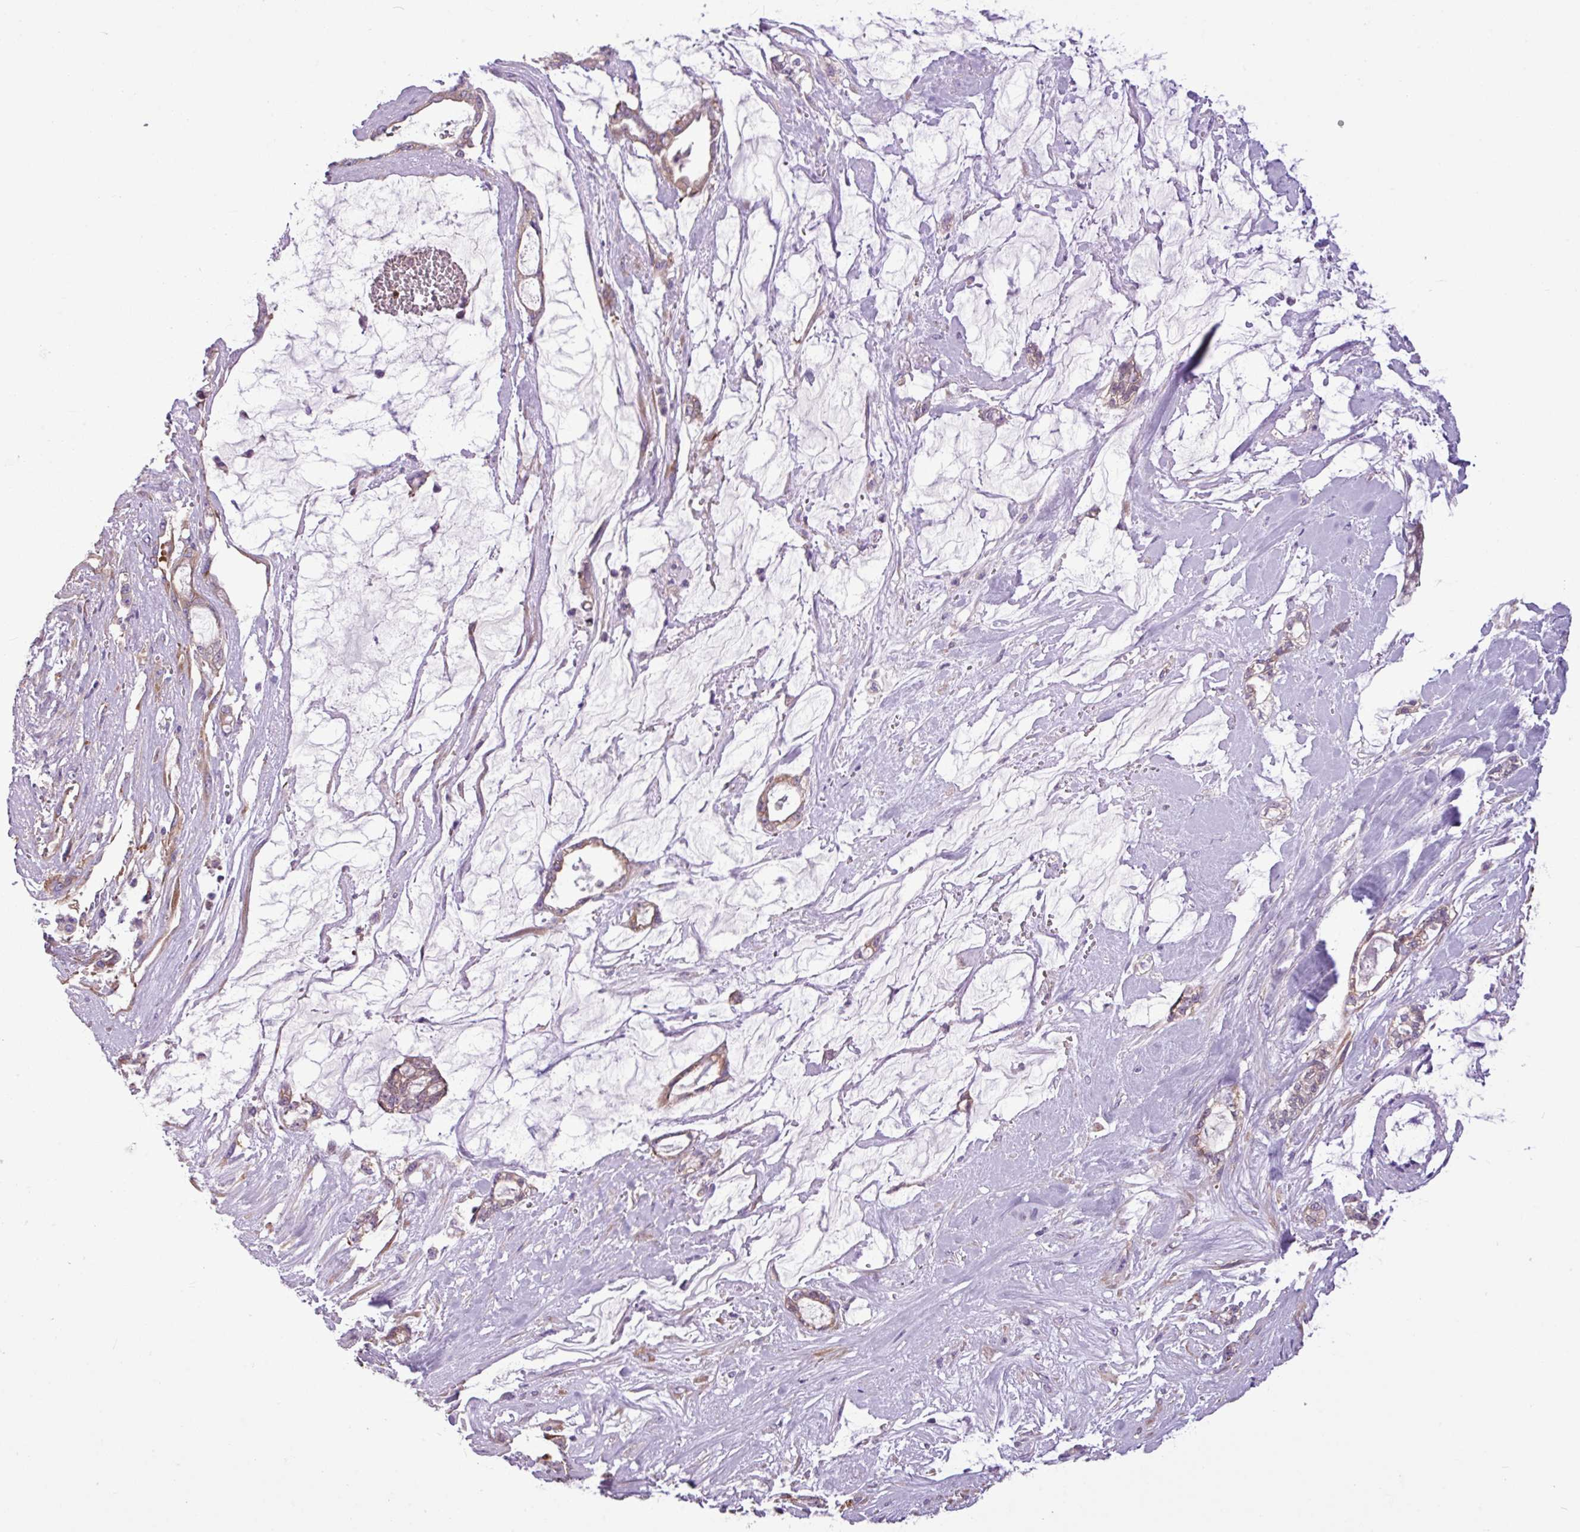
{"staining": {"intensity": "weak", "quantity": ">75%", "location": "cytoplasmic/membranous"}, "tissue": "pancreatic cancer", "cell_type": "Tumor cells", "image_type": "cancer", "snomed": [{"axis": "morphology", "description": "Adenocarcinoma, NOS"}, {"axis": "topography", "description": "Pancreas"}], "caption": "The immunohistochemical stain labels weak cytoplasmic/membranous positivity in tumor cells of pancreatic adenocarcinoma tissue.", "gene": "MROH2A", "patient": {"sex": "female", "age": 73}}